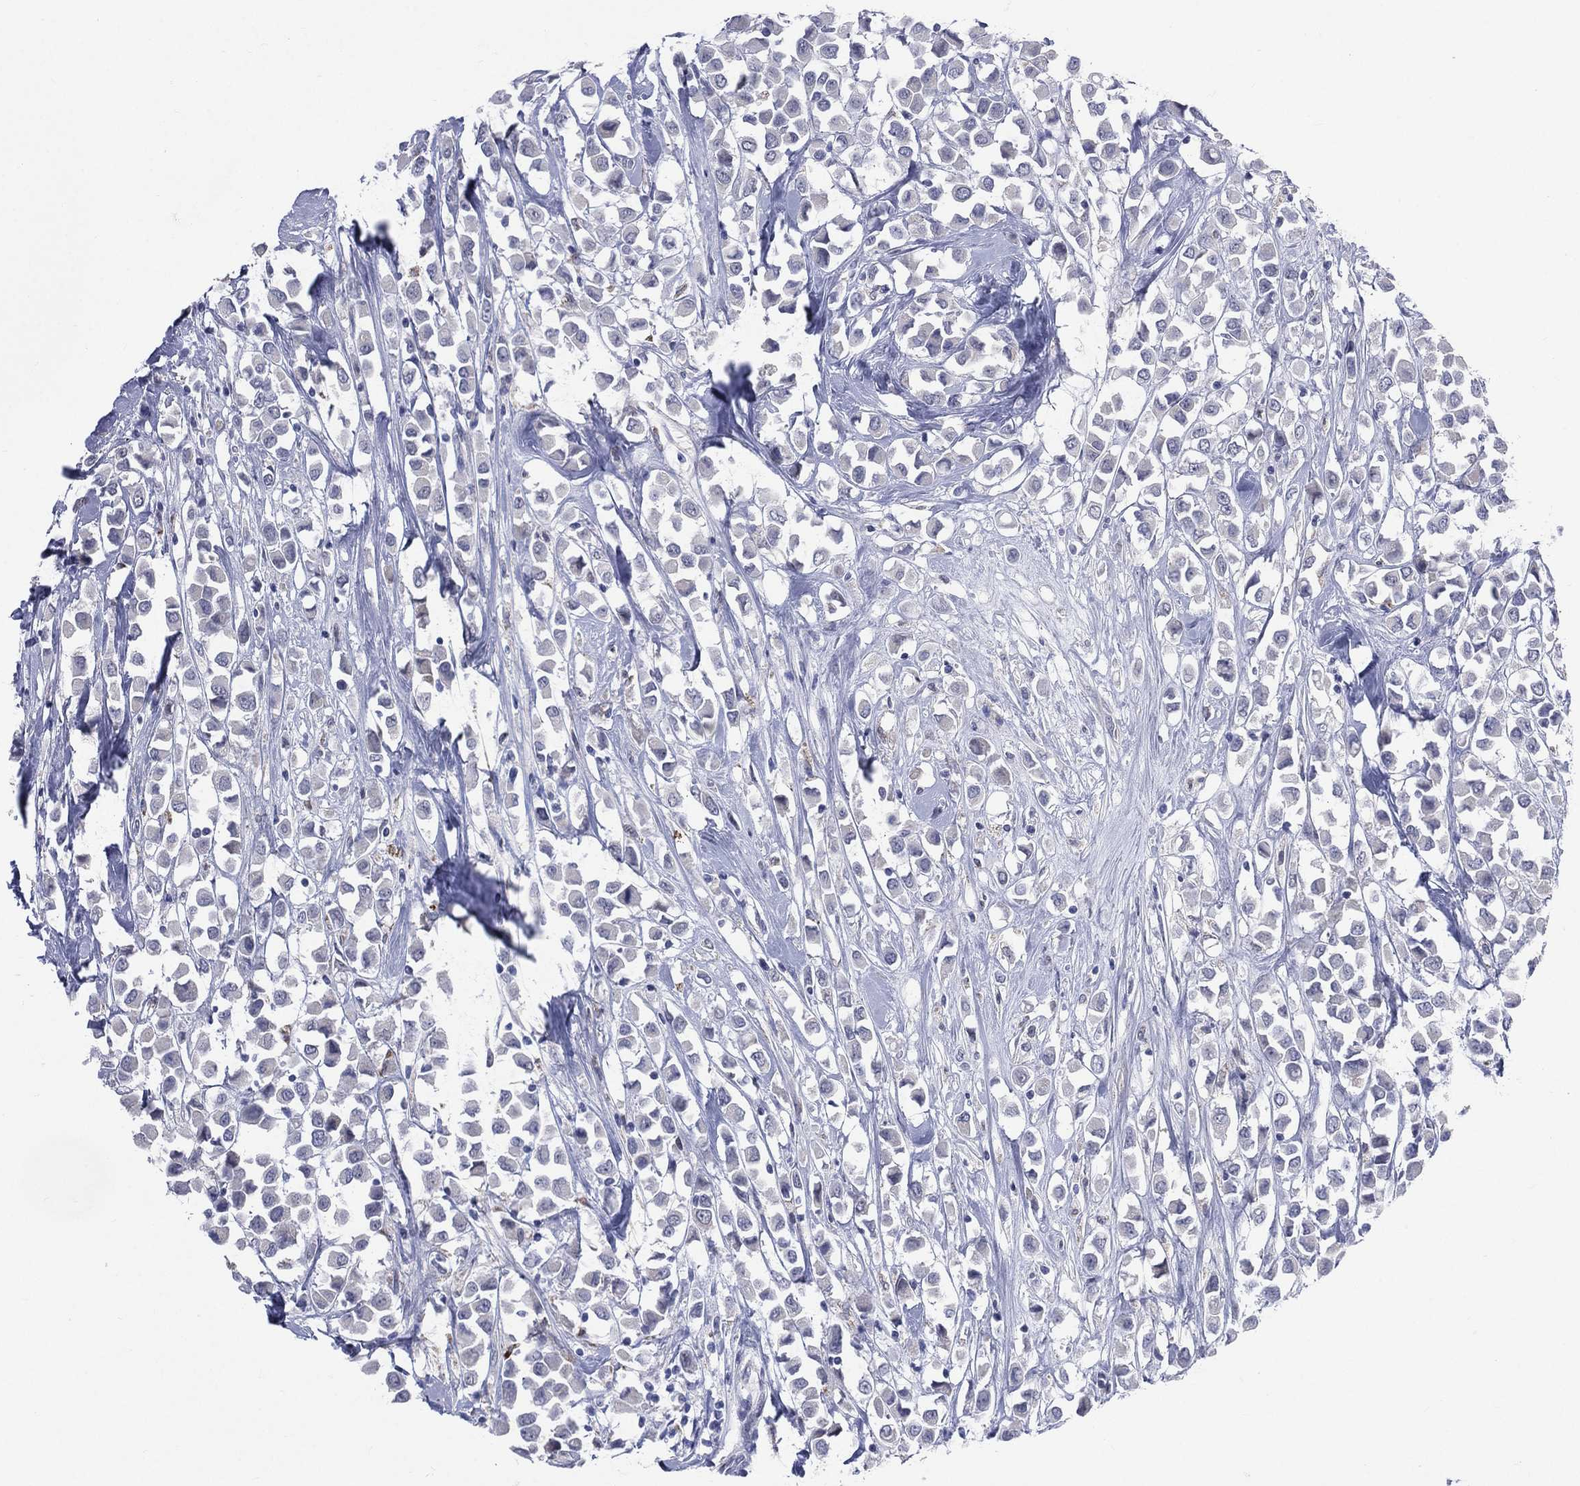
{"staining": {"intensity": "negative", "quantity": "none", "location": "none"}, "tissue": "breast cancer", "cell_type": "Tumor cells", "image_type": "cancer", "snomed": [{"axis": "morphology", "description": "Duct carcinoma"}, {"axis": "topography", "description": "Breast"}], "caption": "Immunohistochemical staining of breast invasive ductal carcinoma displays no significant positivity in tumor cells. The staining was performed using DAB to visualize the protein expression in brown, while the nuclei were stained in blue with hematoxylin (Magnification: 20x).", "gene": "AKAP3", "patient": {"sex": "female", "age": 61}}